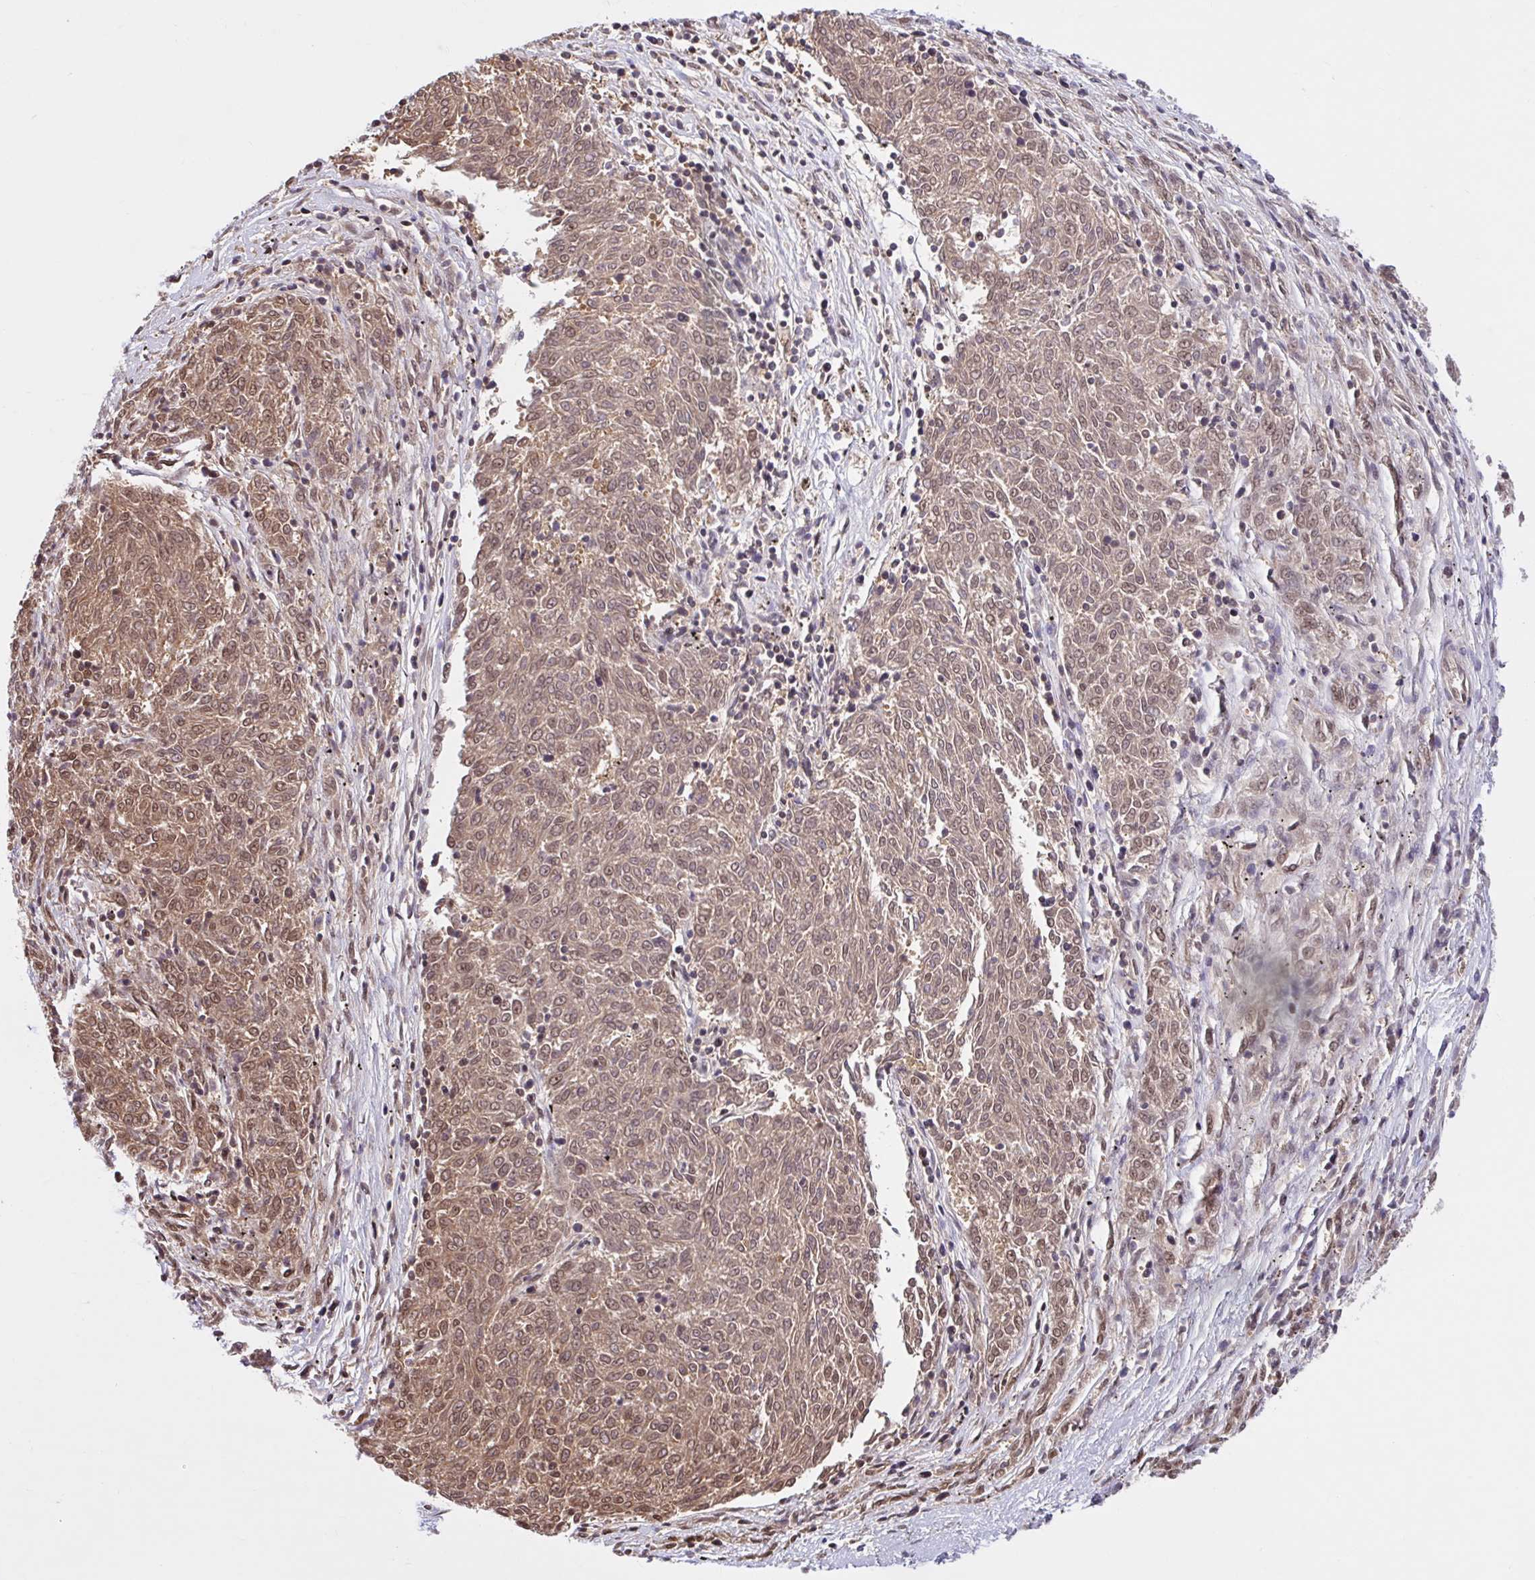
{"staining": {"intensity": "moderate", "quantity": ">75%", "location": "cytoplasmic/membranous,nuclear"}, "tissue": "melanoma", "cell_type": "Tumor cells", "image_type": "cancer", "snomed": [{"axis": "morphology", "description": "Malignant melanoma, NOS"}, {"axis": "topography", "description": "Skin"}], "caption": "The micrograph exhibits a brown stain indicating the presence of a protein in the cytoplasmic/membranous and nuclear of tumor cells in malignant melanoma.", "gene": "ABCA9", "patient": {"sex": "female", "age": 72}}